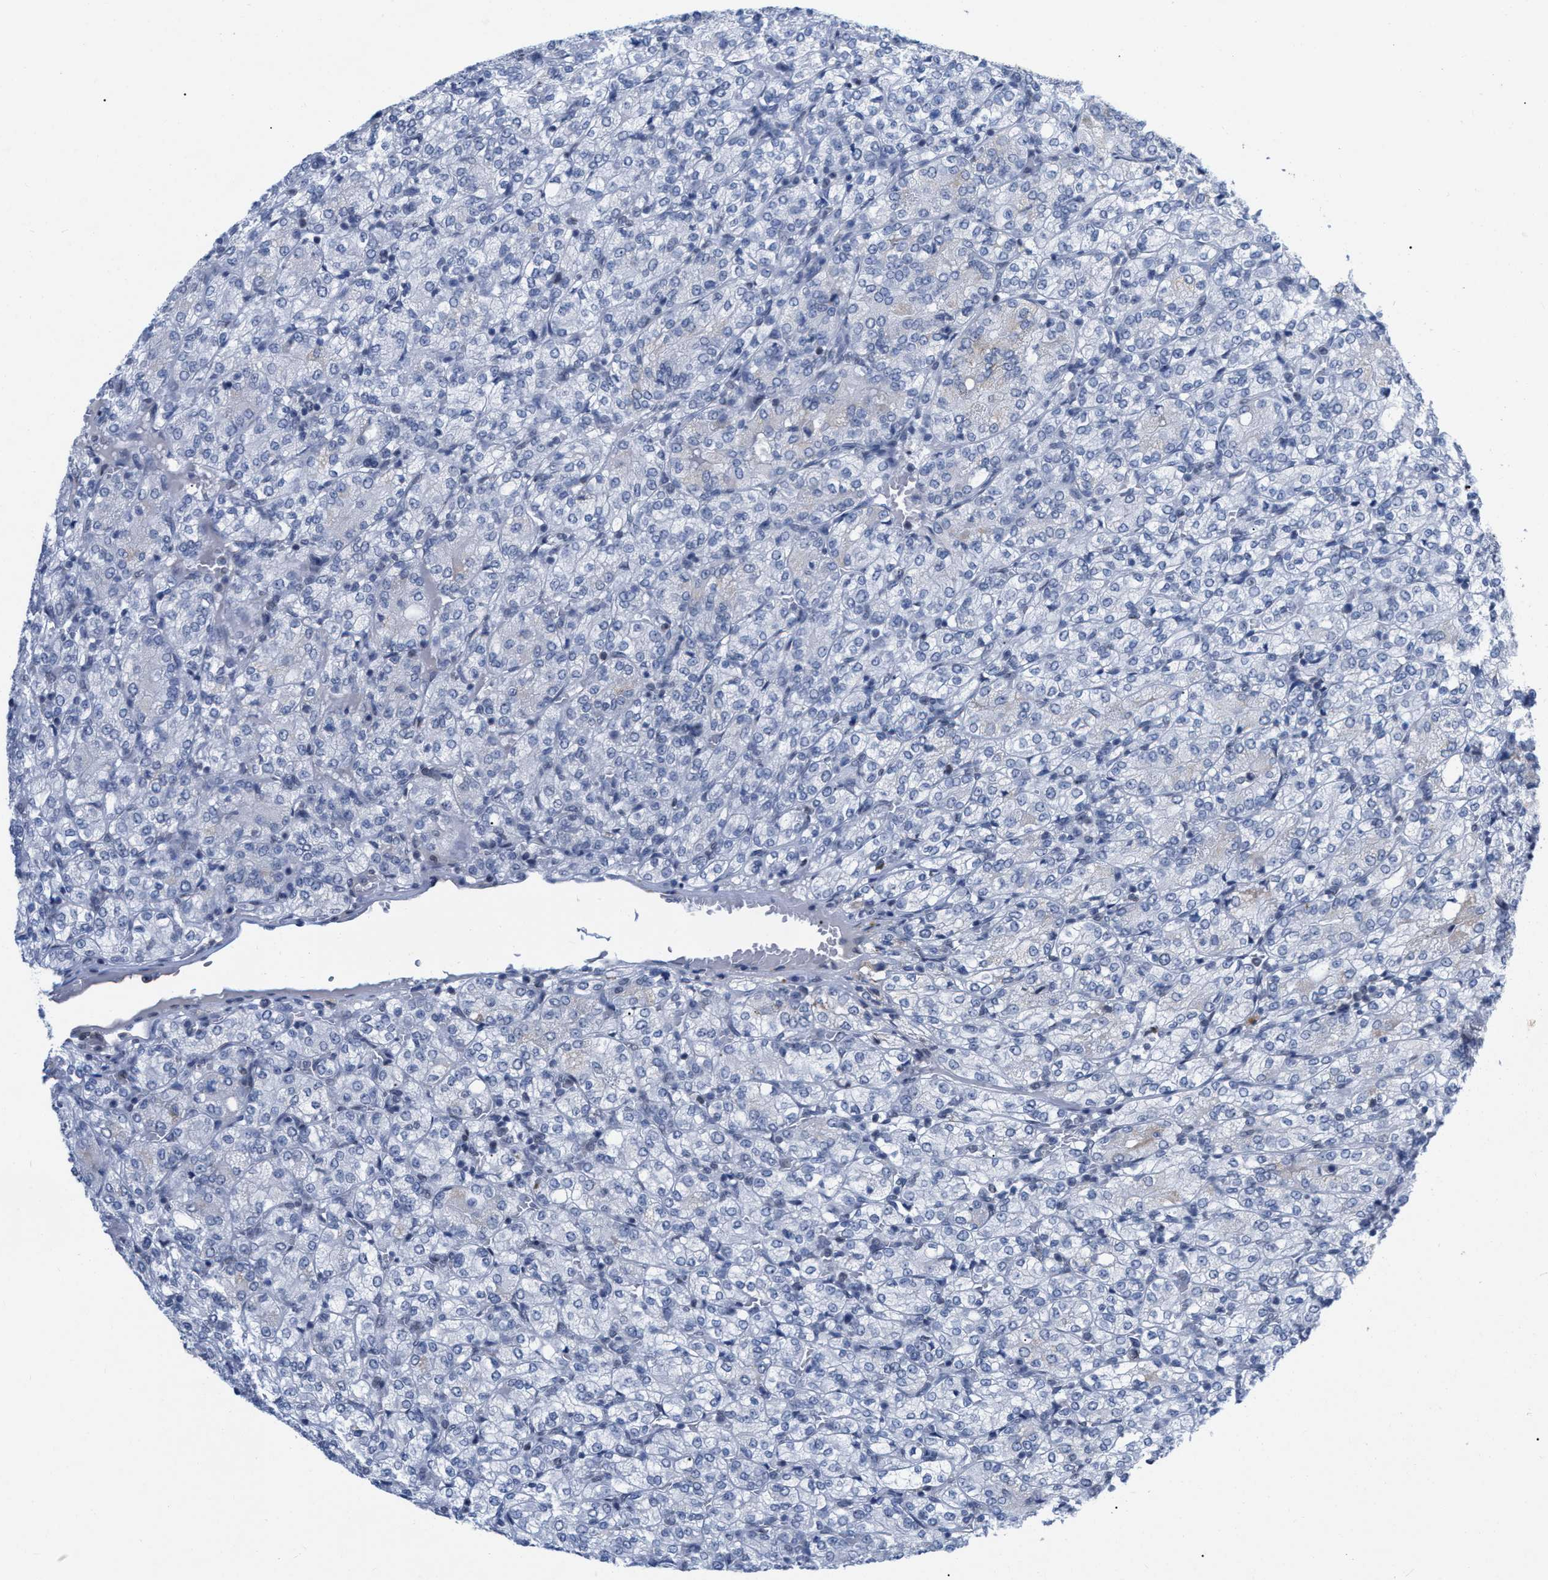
{"staining": {"intensity": "negative", "quantity": "none", "location": "none"}, "tissue": "renal cancer", "cell_type": "Tumor cells", "image_type": "cancer", "snomed": [{"axis": "morphology", "description": "Adenocarcinoma, NOS"}, {"axis": "topography", "description": "Kidney"}], "caption": "The histopathology image shows no staining of tumor cells in renal cancer (adenocarcinoma).", "gene": "TPR", "patient": {"sex": "male", "age": 77}}